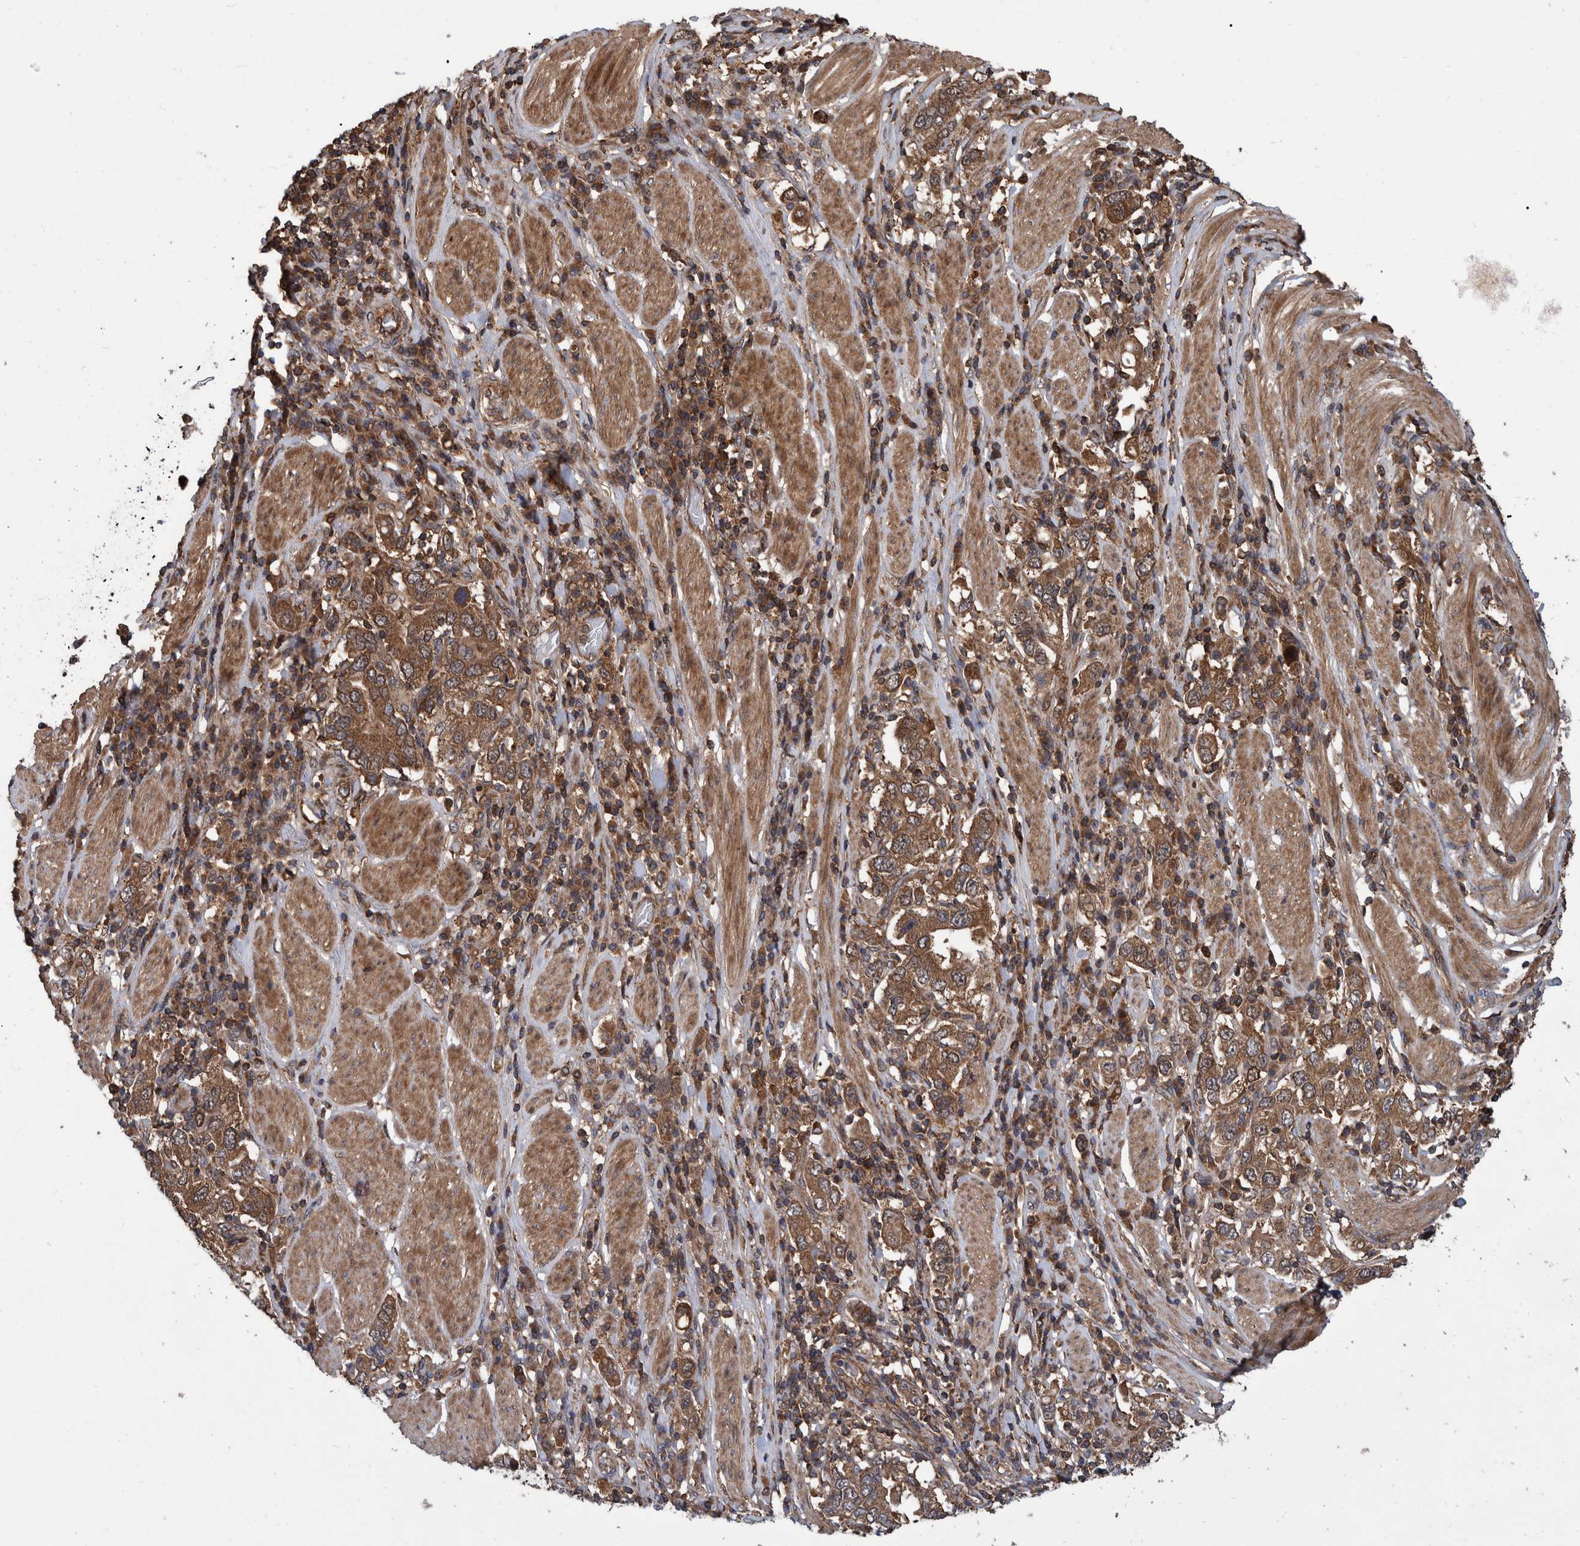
{"staining": {"intensity": "moderate", "quantity": ">75%", "location": "cytoplasmic/membranous"}, "tissue": "stomach cancer", "cell_type": "Tumor cells", "image_type": "cancer", "snomed": [{"axis": "morphology", "description": "Adenocarcinoma, NOS"}, {"axis": "topography", "description": "Stomach, upper"}], "caption": "A histopathology image of stomach cancer (adenocarcinoma) stained for a protein displays moderate cytoplasmic/membranous brown staining in tumor cells.", "gene": "VBP1", "patient": {"sex": "male", "age": 62}}